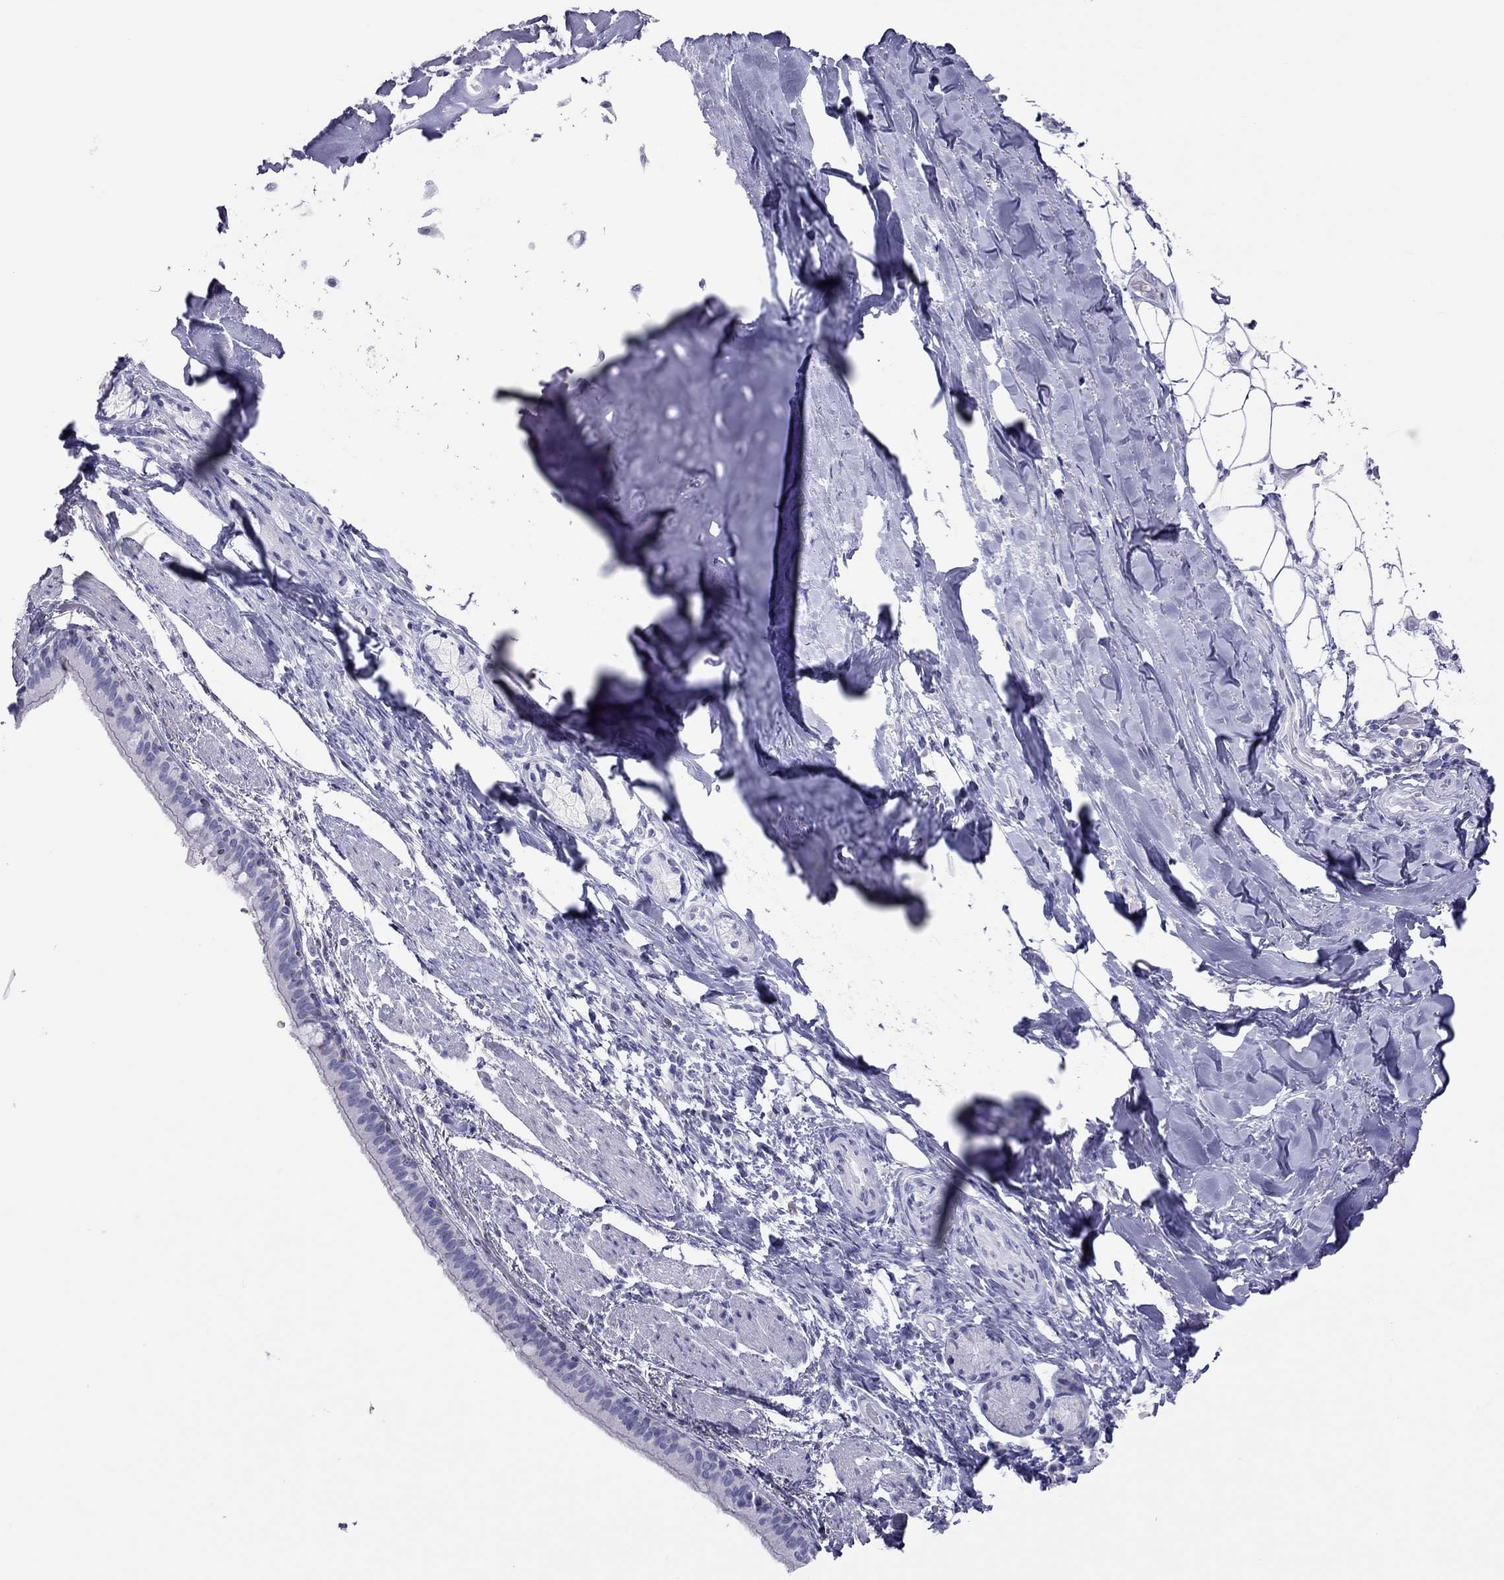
{"staining": {"intensity": "negative", "quantity": "none", "location": "none"}, "tissue": "bronchus", "cell_type": "Respiratory epithelial cells", "image_type": "normal", "snomed": [{"axis": "morphology", "description": "Normal tissue, NOS"}, {"axis": "morphology", "description": "Squamous cell carcinoma, NOS"}, {"axis": "topography", "description": "Bronchus"}, {"axis": "topography", "description": "Lung"}], "caption": "This histopathology image is of benign bronchus stained with immunohistochemistry (IHC) to label a protein in brown with the nuclei are counter-stained blue. There is no expression in respiratory epithelial cells. Nuclei are stained in blue.", "gene": "STAG3", "patient": {"sex": "male", "age": 69}}